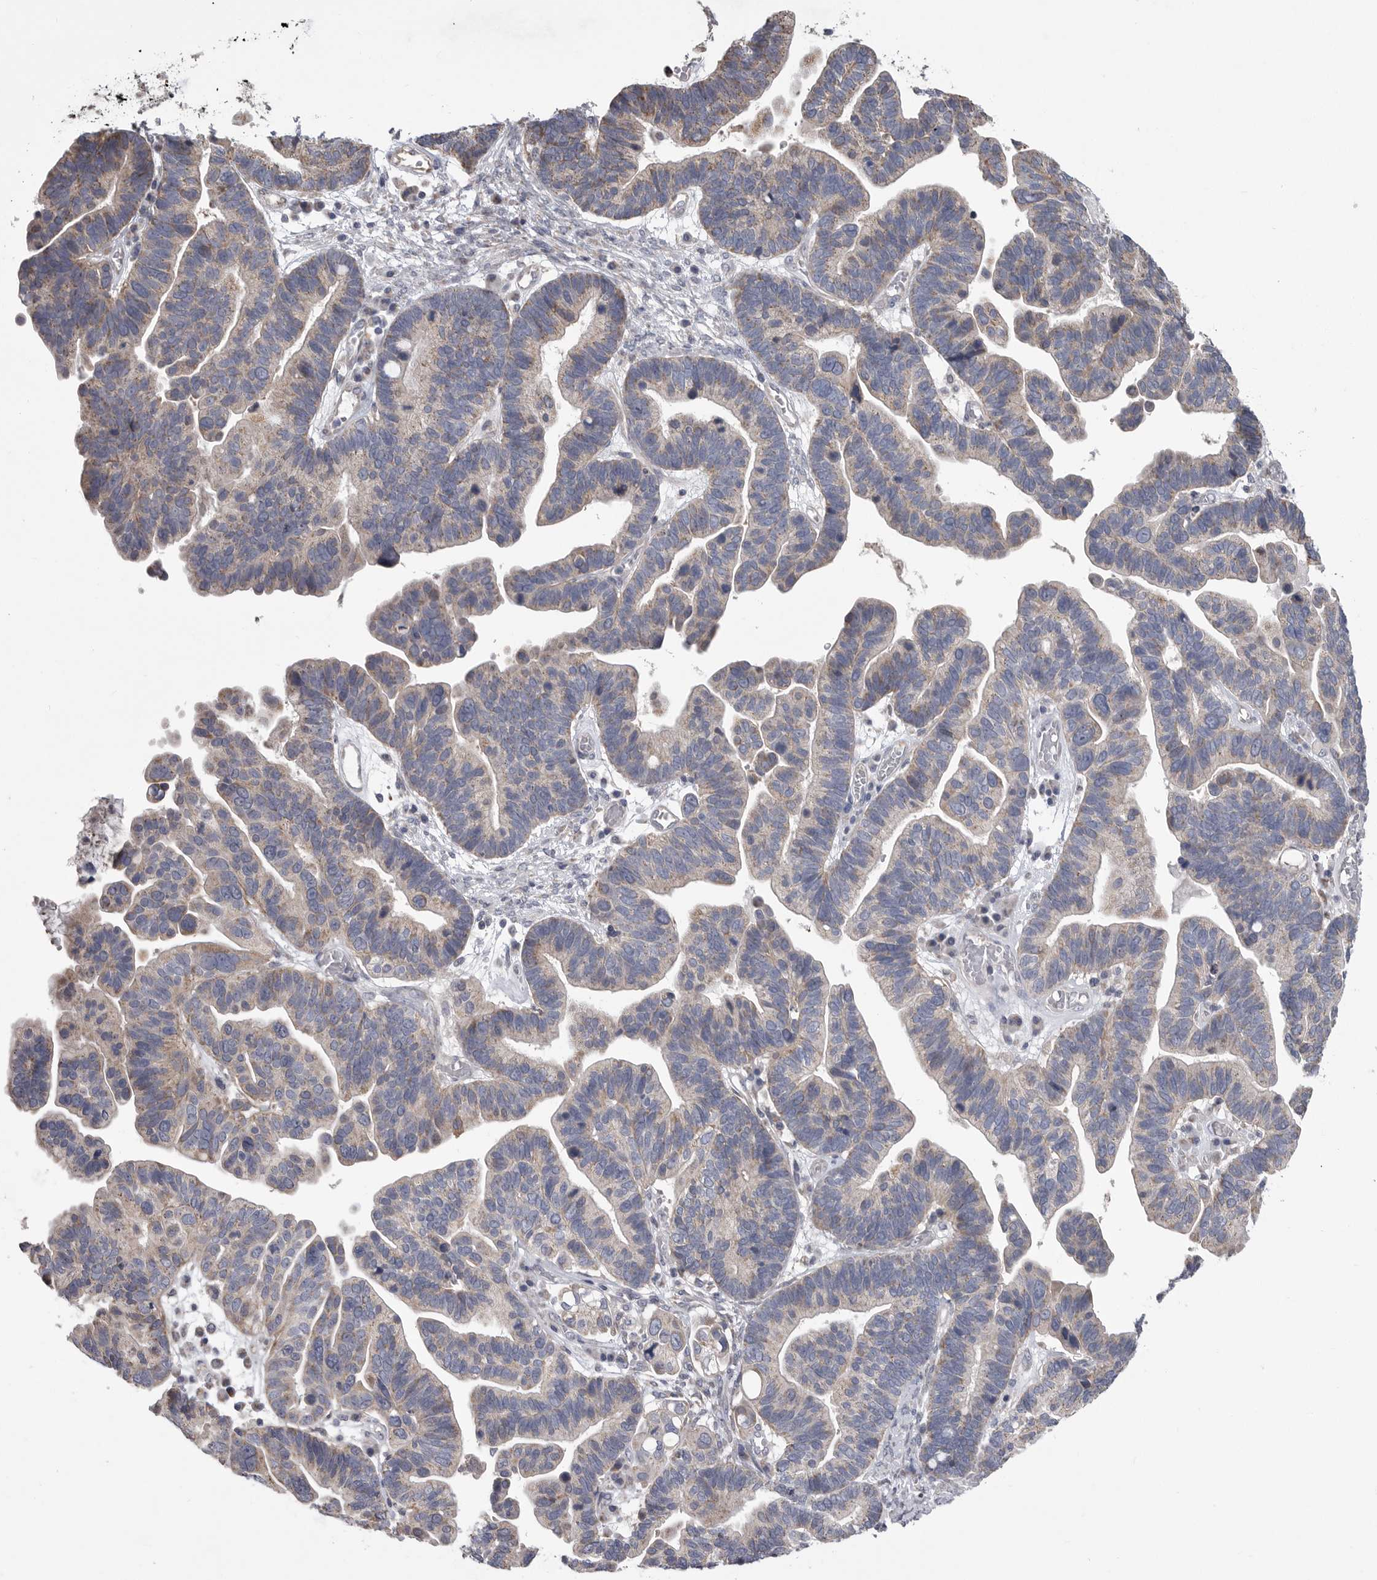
{"staining": {"intensity": "weak", "quantity": "25%-75%", "location": "cytoplasmic/membranous"}, "tissue": "ovarian cancer", "cell_type": "Tumor cells", "image_type": "cancer", "snomed": [{"axis": "morphology", "description": "Cystadenocarcinoma, serous, NOS"}, {"axis": "topography", "description": "Ovary"}], "caption": "Ovarian cancer (serous cystadenocarcinoma) tissue shows weak cytoplasmic/membranous staining in about 25%-75% of tumor cells", "gene": "CRP", "patient": {"sex": "female", "age": 56}}